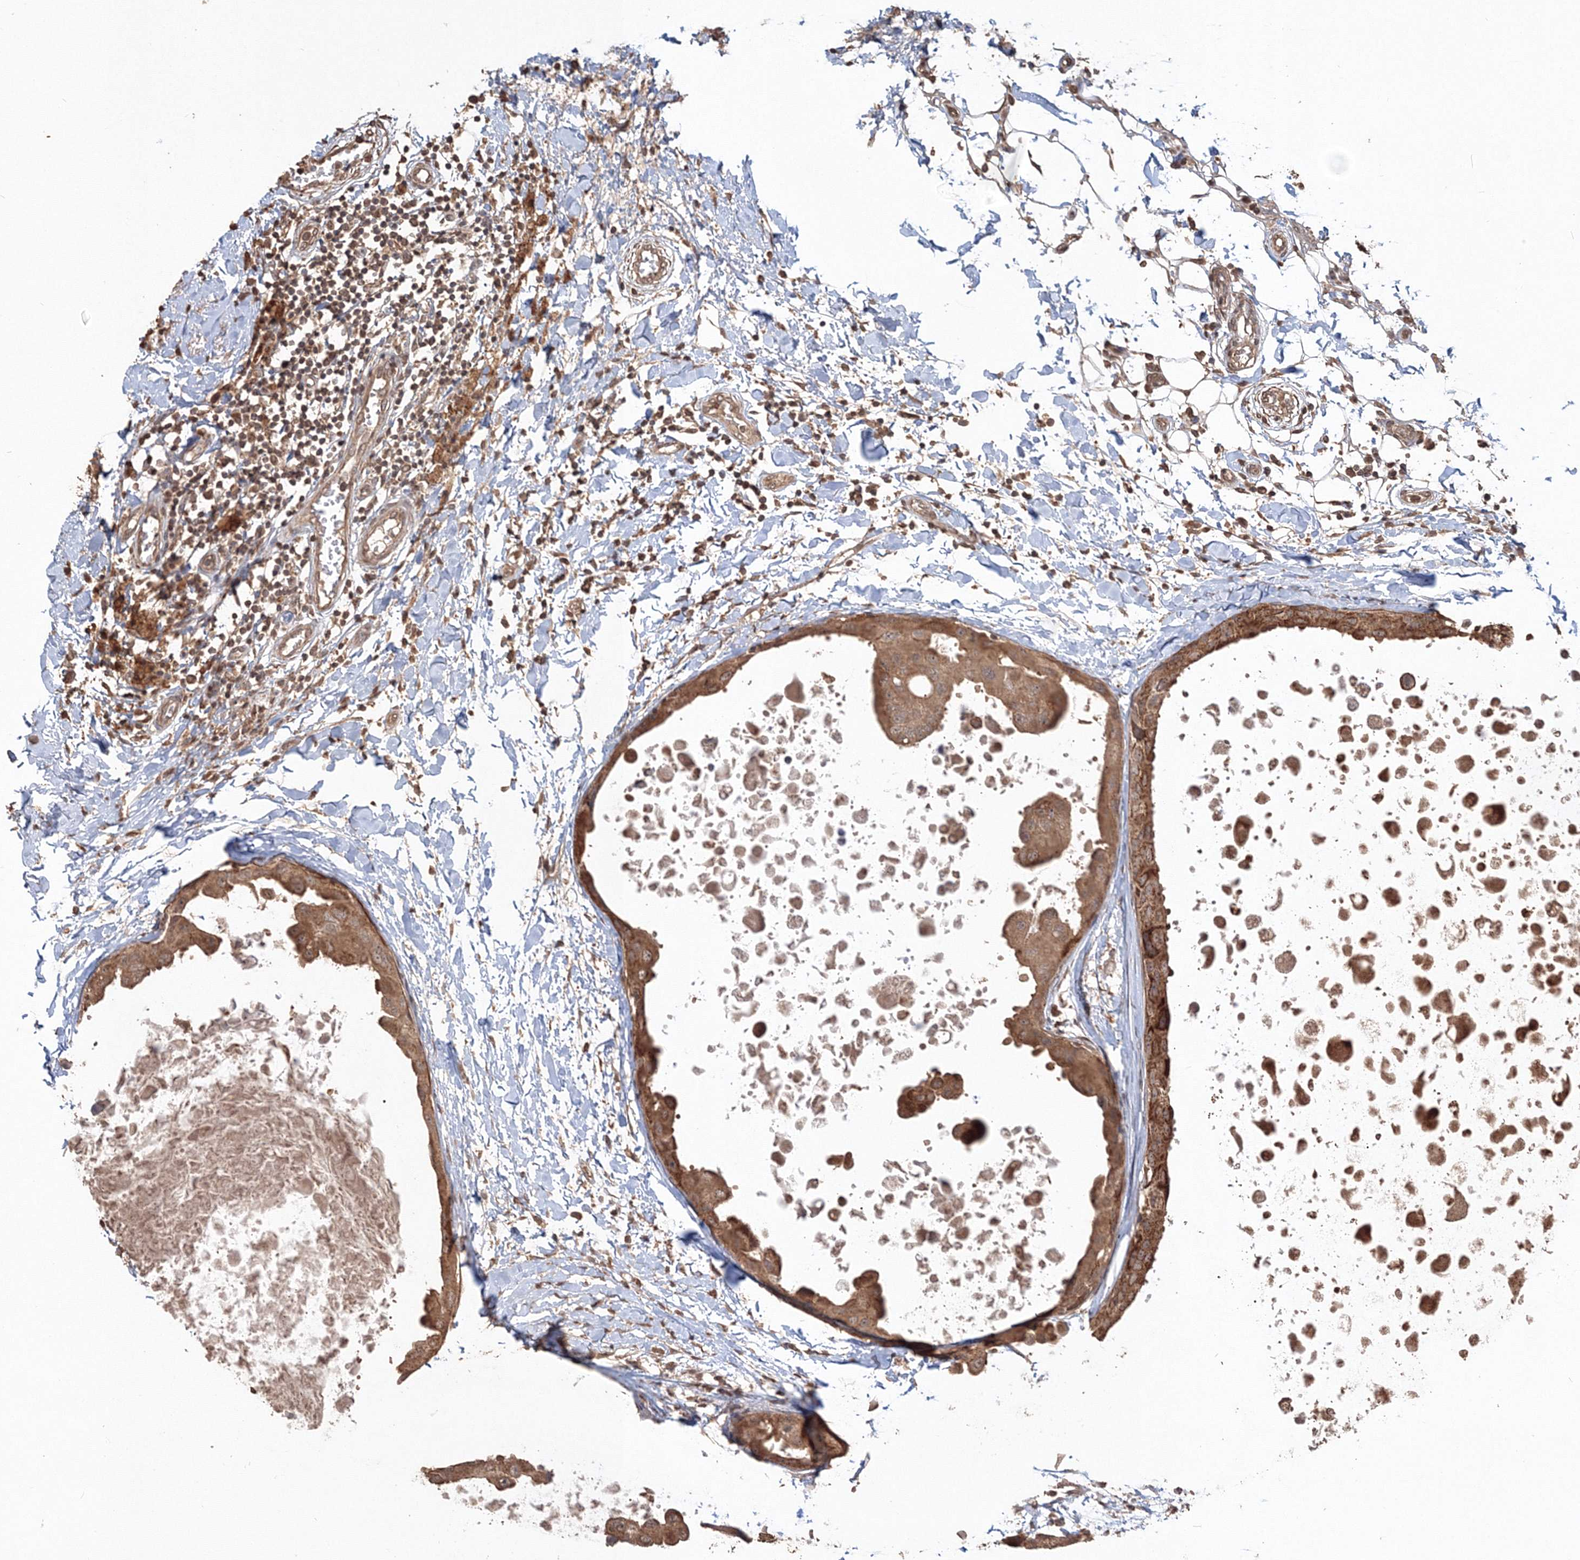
{"staining": {"intensity": "moderate", "quantity": ">75%", "location": "cytoplasmic/membranous"}, "tissue": "breast cancer", "cell_type": "Tumor cells", "image_type": "cancer", "snomed": [{"axis": "morphology", "description": "Duct carcinoma"}, {"axis": "topography", "description": "Breast"}], "caption": "Moderate cytoplasmic/membranous positivity is identified in approximately >75% of tumor cells in infiltrating ductal carcinoma (breast). Ihc stains the protein in brown and the nuclei are stained blue.", "gene": "CCDC122", "patient": {"sex": "female", "age": 27}}